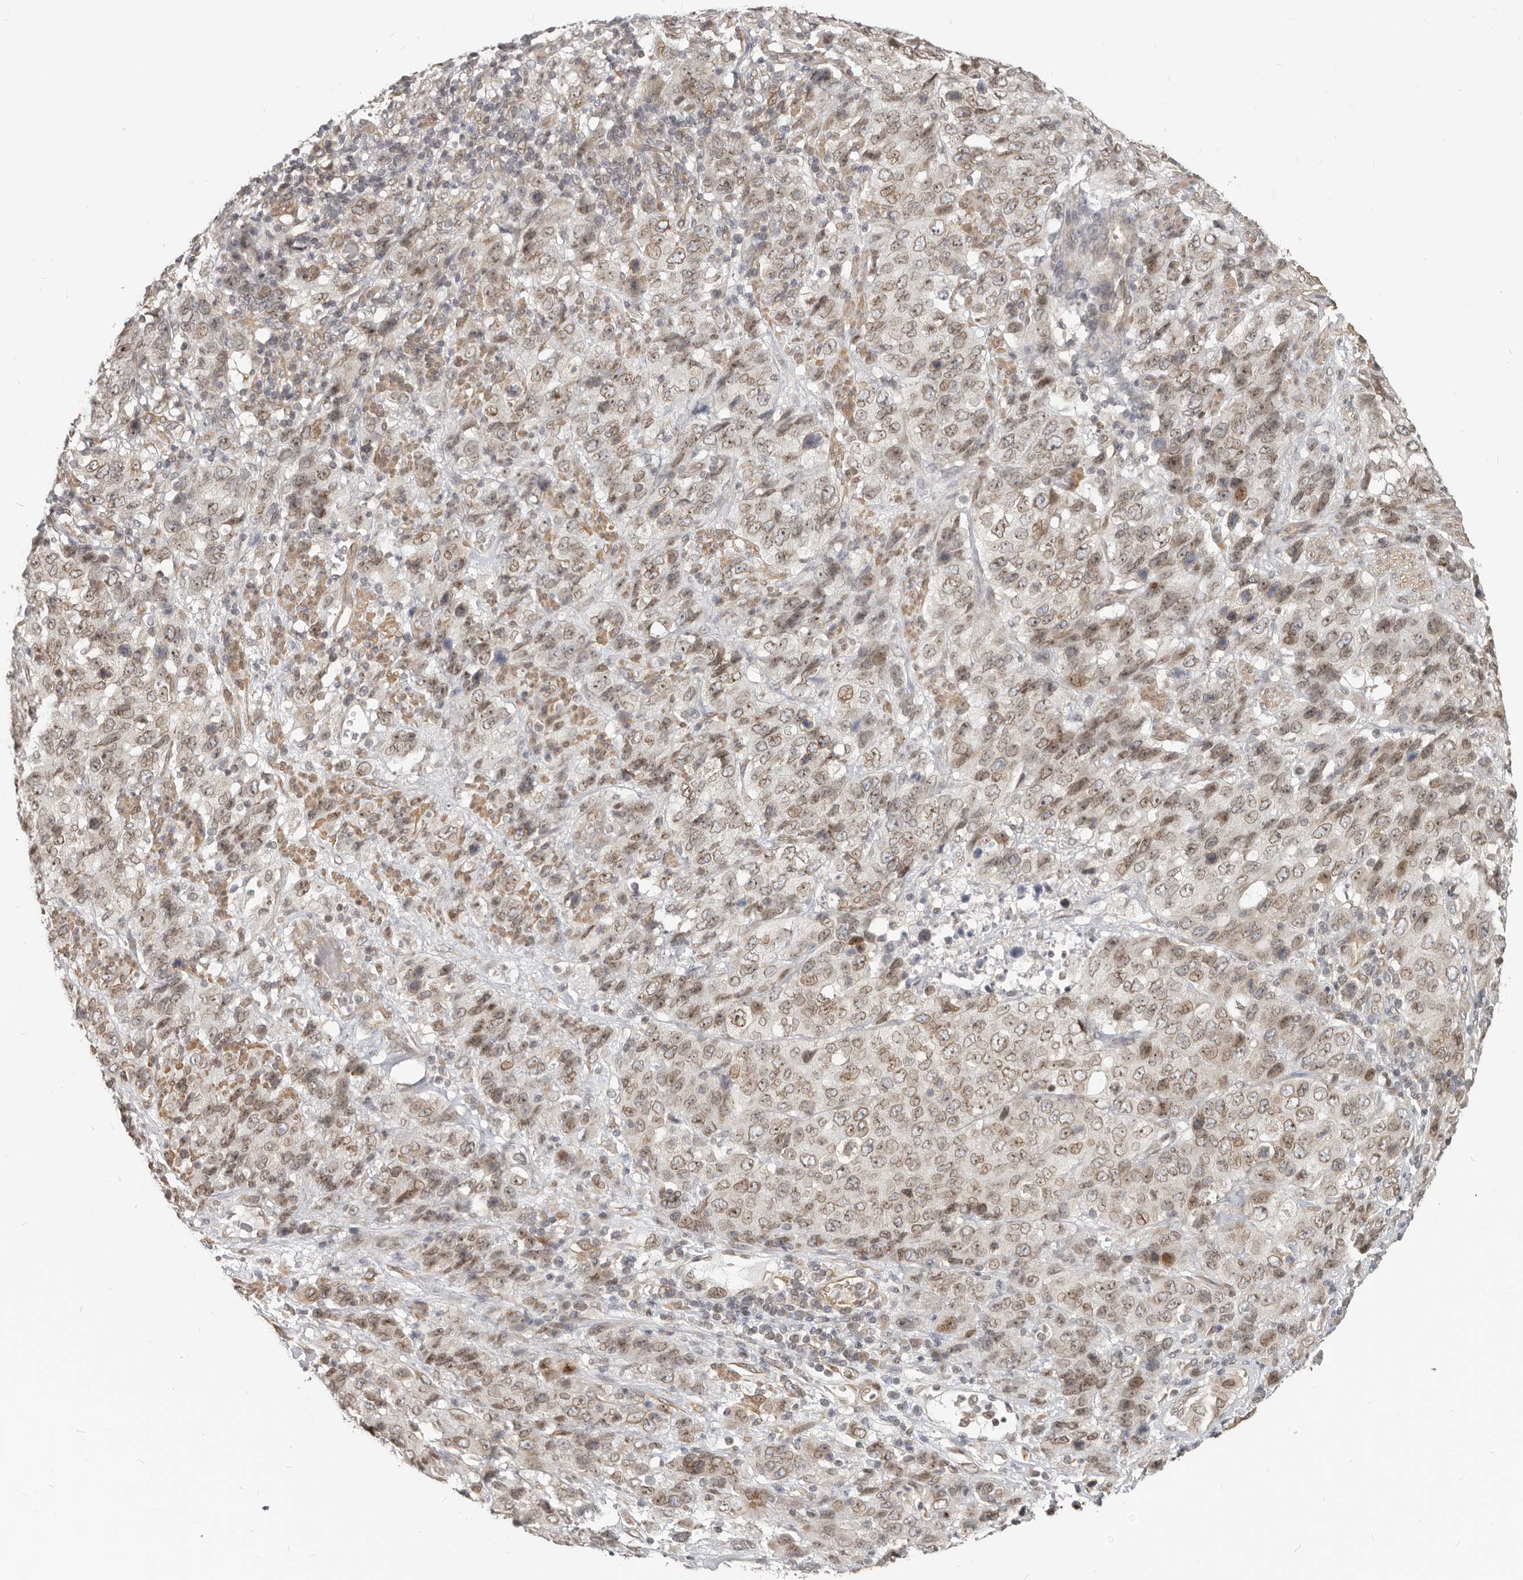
{"staining": {"intensity": "weak", "quantity": ">75%", "location": "cytoplasmic/membranous,nuclear"}, "tissue": "stomach cancer", "cell_type": "Tumor cells", "image_type": "cancer", "snomed": [{"axis": "morphology", "description": "Adenocarcinoma, NOS"}, {"axis": "topography", "description": "Stomach"}], "caption": "Stomach cancer (adenocarcinoma) stained for a protein reveals weak cytoplasmic/membranous and nuclear positivity in tumor cells.", "gene": "NUP153", "patient": {"sex": "male", "age": 48}}